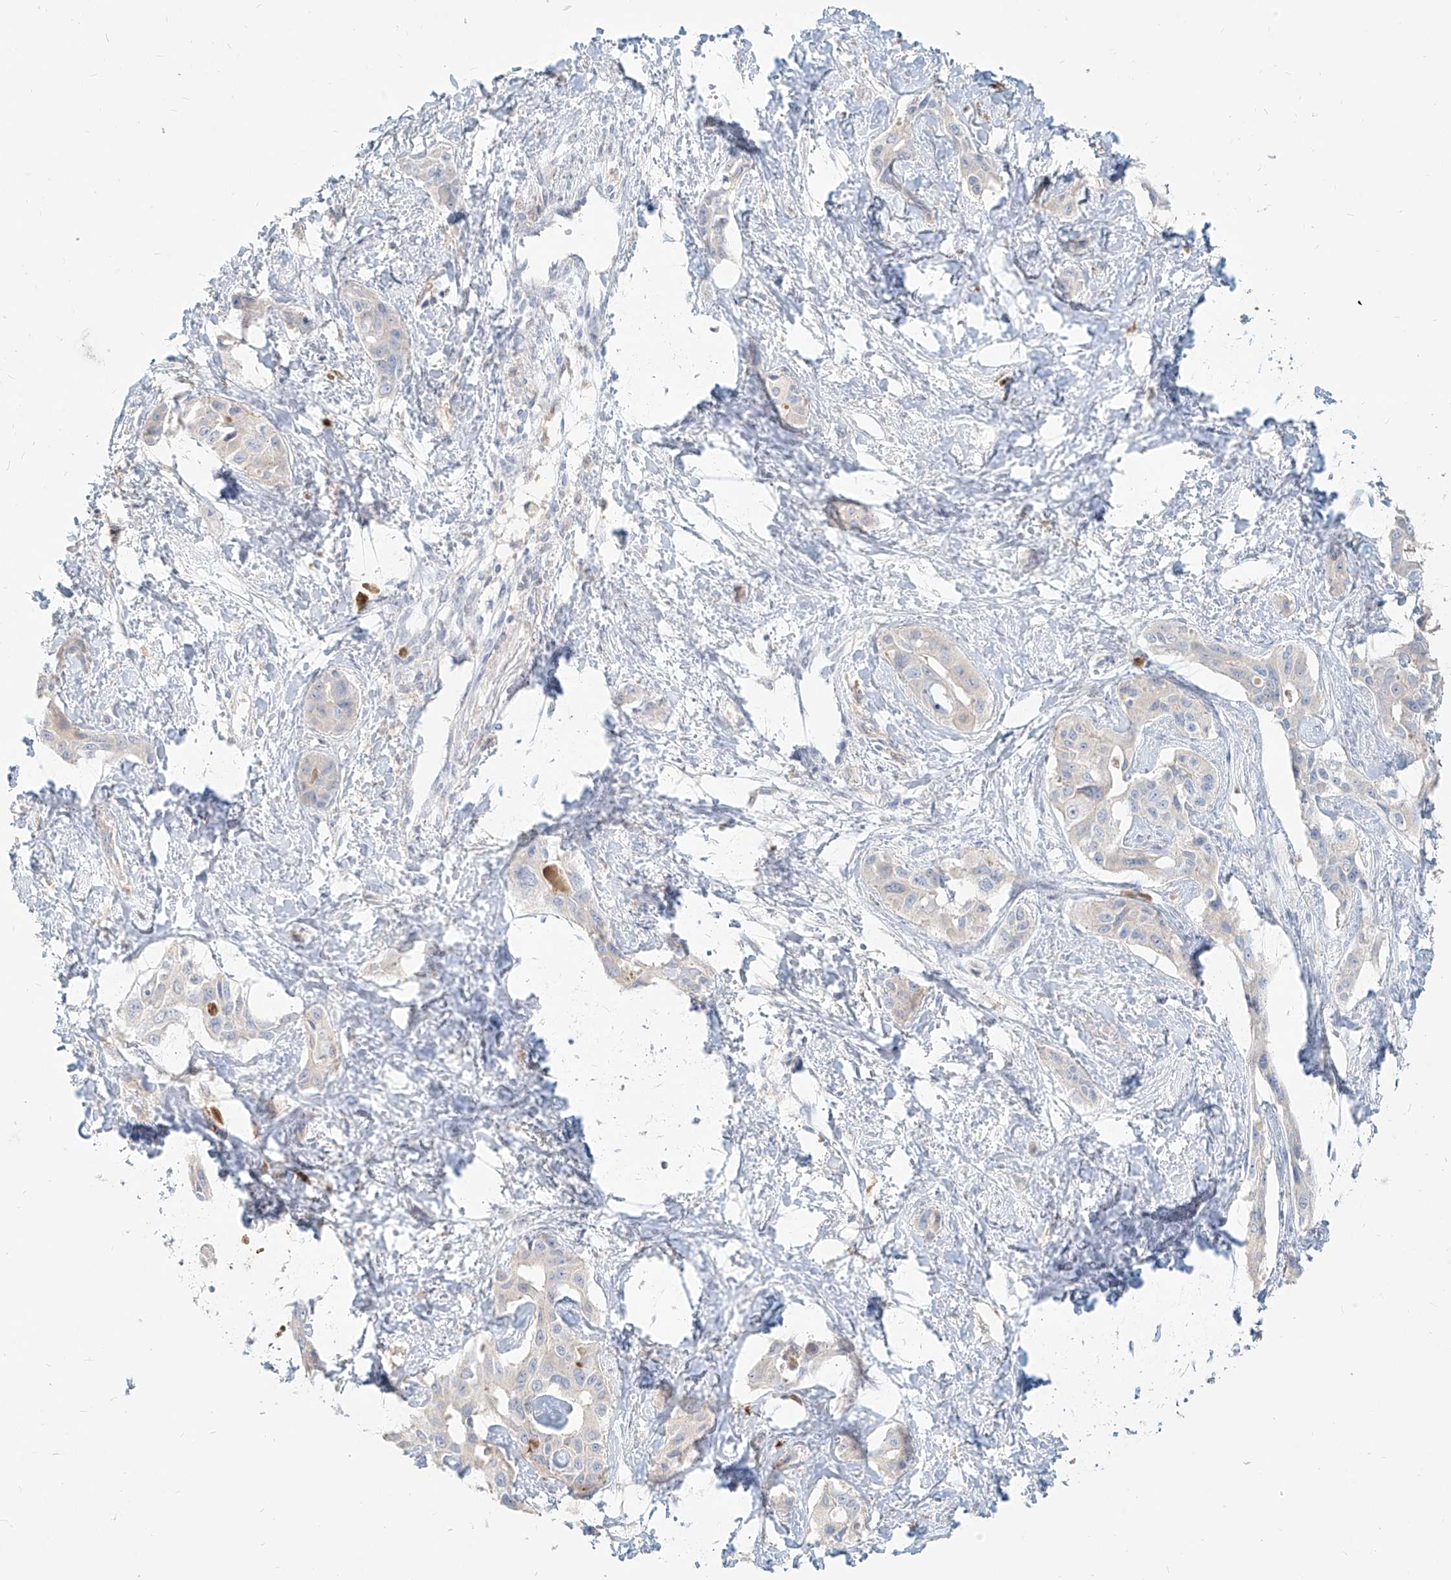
{"staining": {"intensity": "negative", "quantity": "none", "location": "none"}, "tissue": "liver cancer", "cell_type": "Tumor cells", "image_type": "cancer", "snomed": [{"axis": "morphology", "description": "Cholangiocarcinoma"}, {"axis": "topography", "description": "Liver"}], "caption": "IHC micrograph of human liver cancer (cholangiocarcinoma) stained for a protein (brown), which exhibits no expression in tumor cells.", "gene": "PGD", "patient": {"sex": "male", "age": 59}}